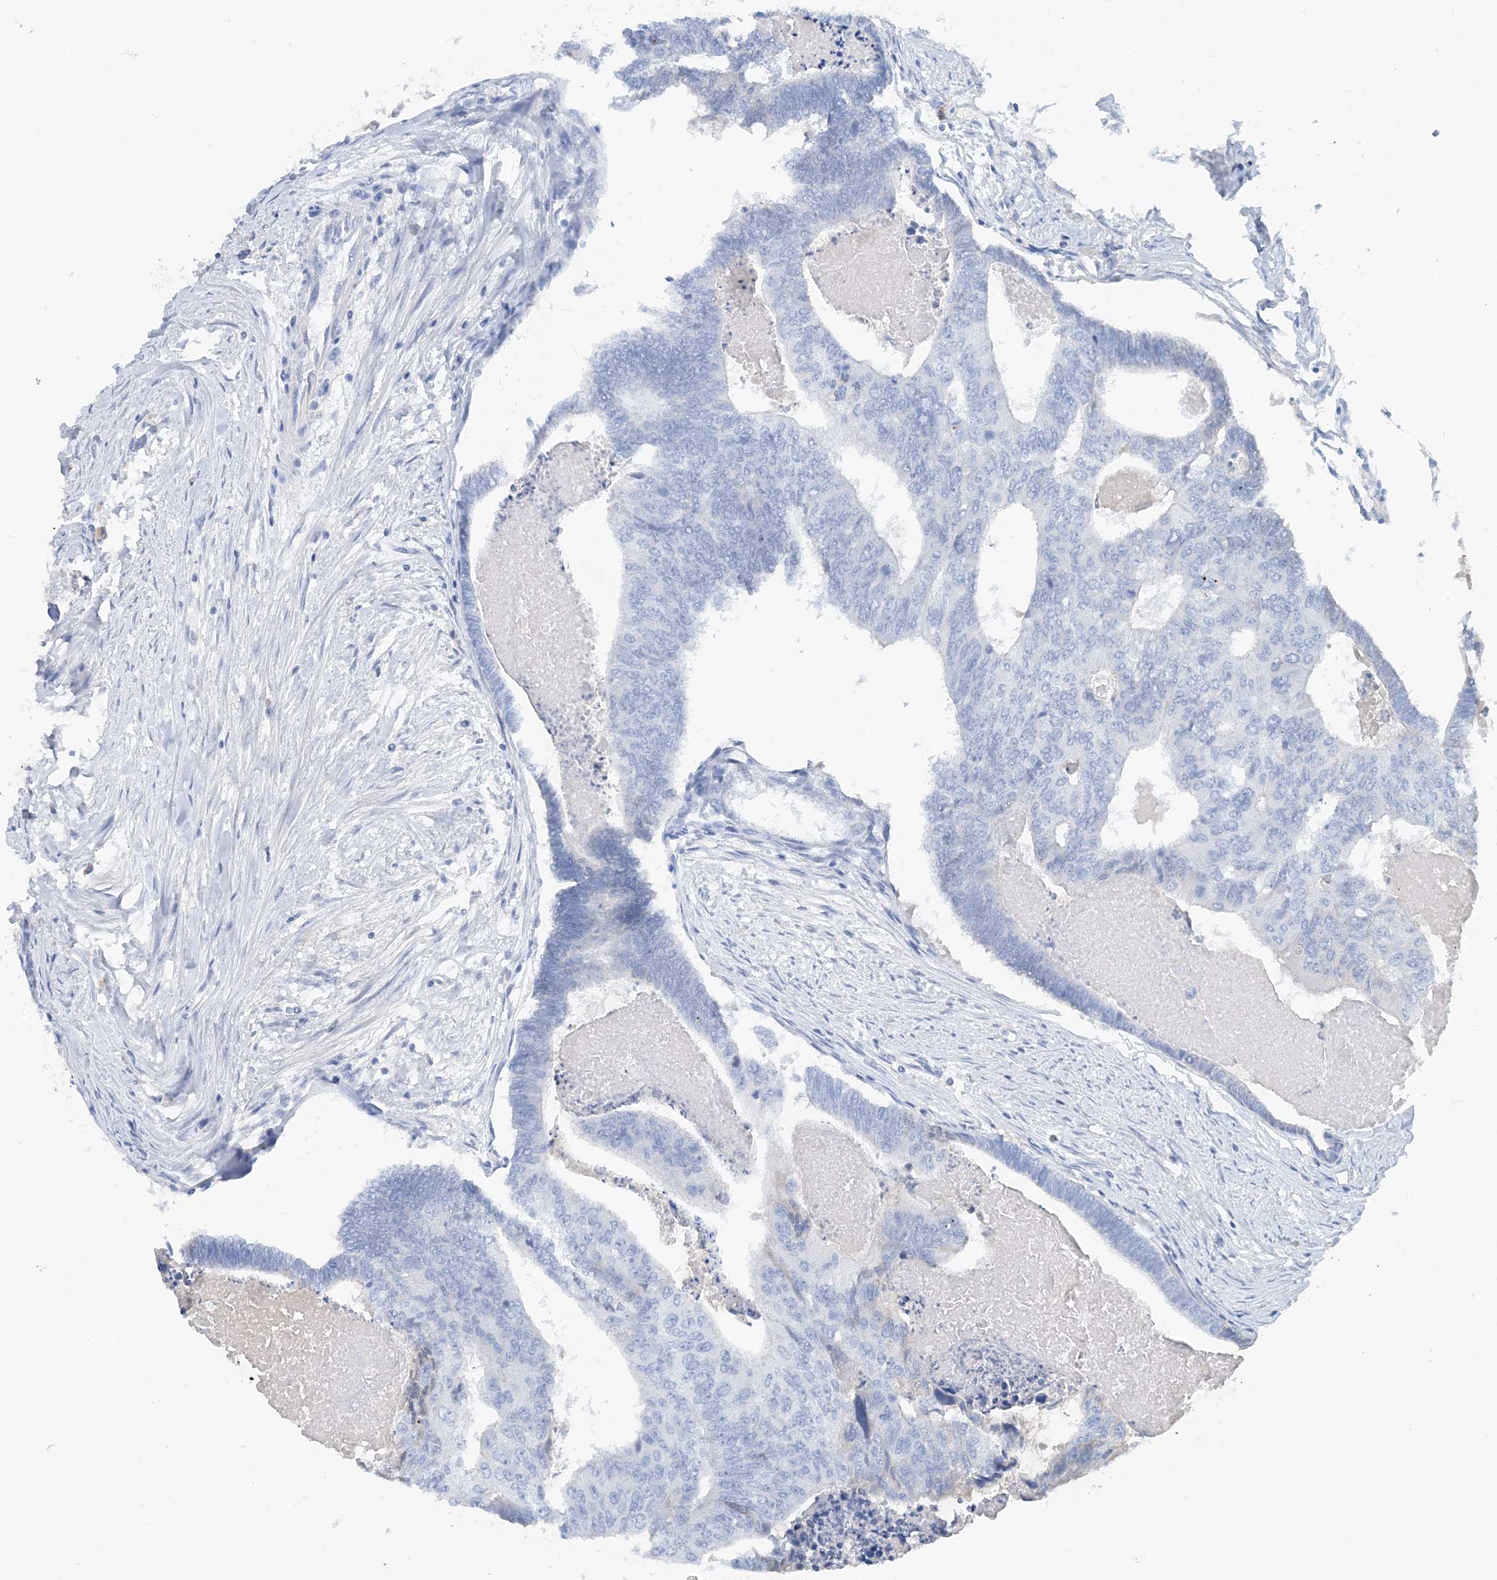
{"staining": {"intensity": "negative", "quantity": "none", "location": "none"}, "tissue": "colorectal cancer", "cell_type": "Tumor cells", "image_type": "cancer", "snomed": [{"axis": "morphology", "description": "Adenocarcinoma, NOS"}, {"axis": "topography", "description": "Colon"}], "caption": "Immunohistochemistry (IHC) micrograph of human adenocarcinoma (colorectal) stained for a protein (brown), which demonstrates no expression in tumor cells. (Brightfield microscopy of DAB IHC at high magnification).", "gene": "CTRL", "patient": {"sex": "female", "age": 67}}